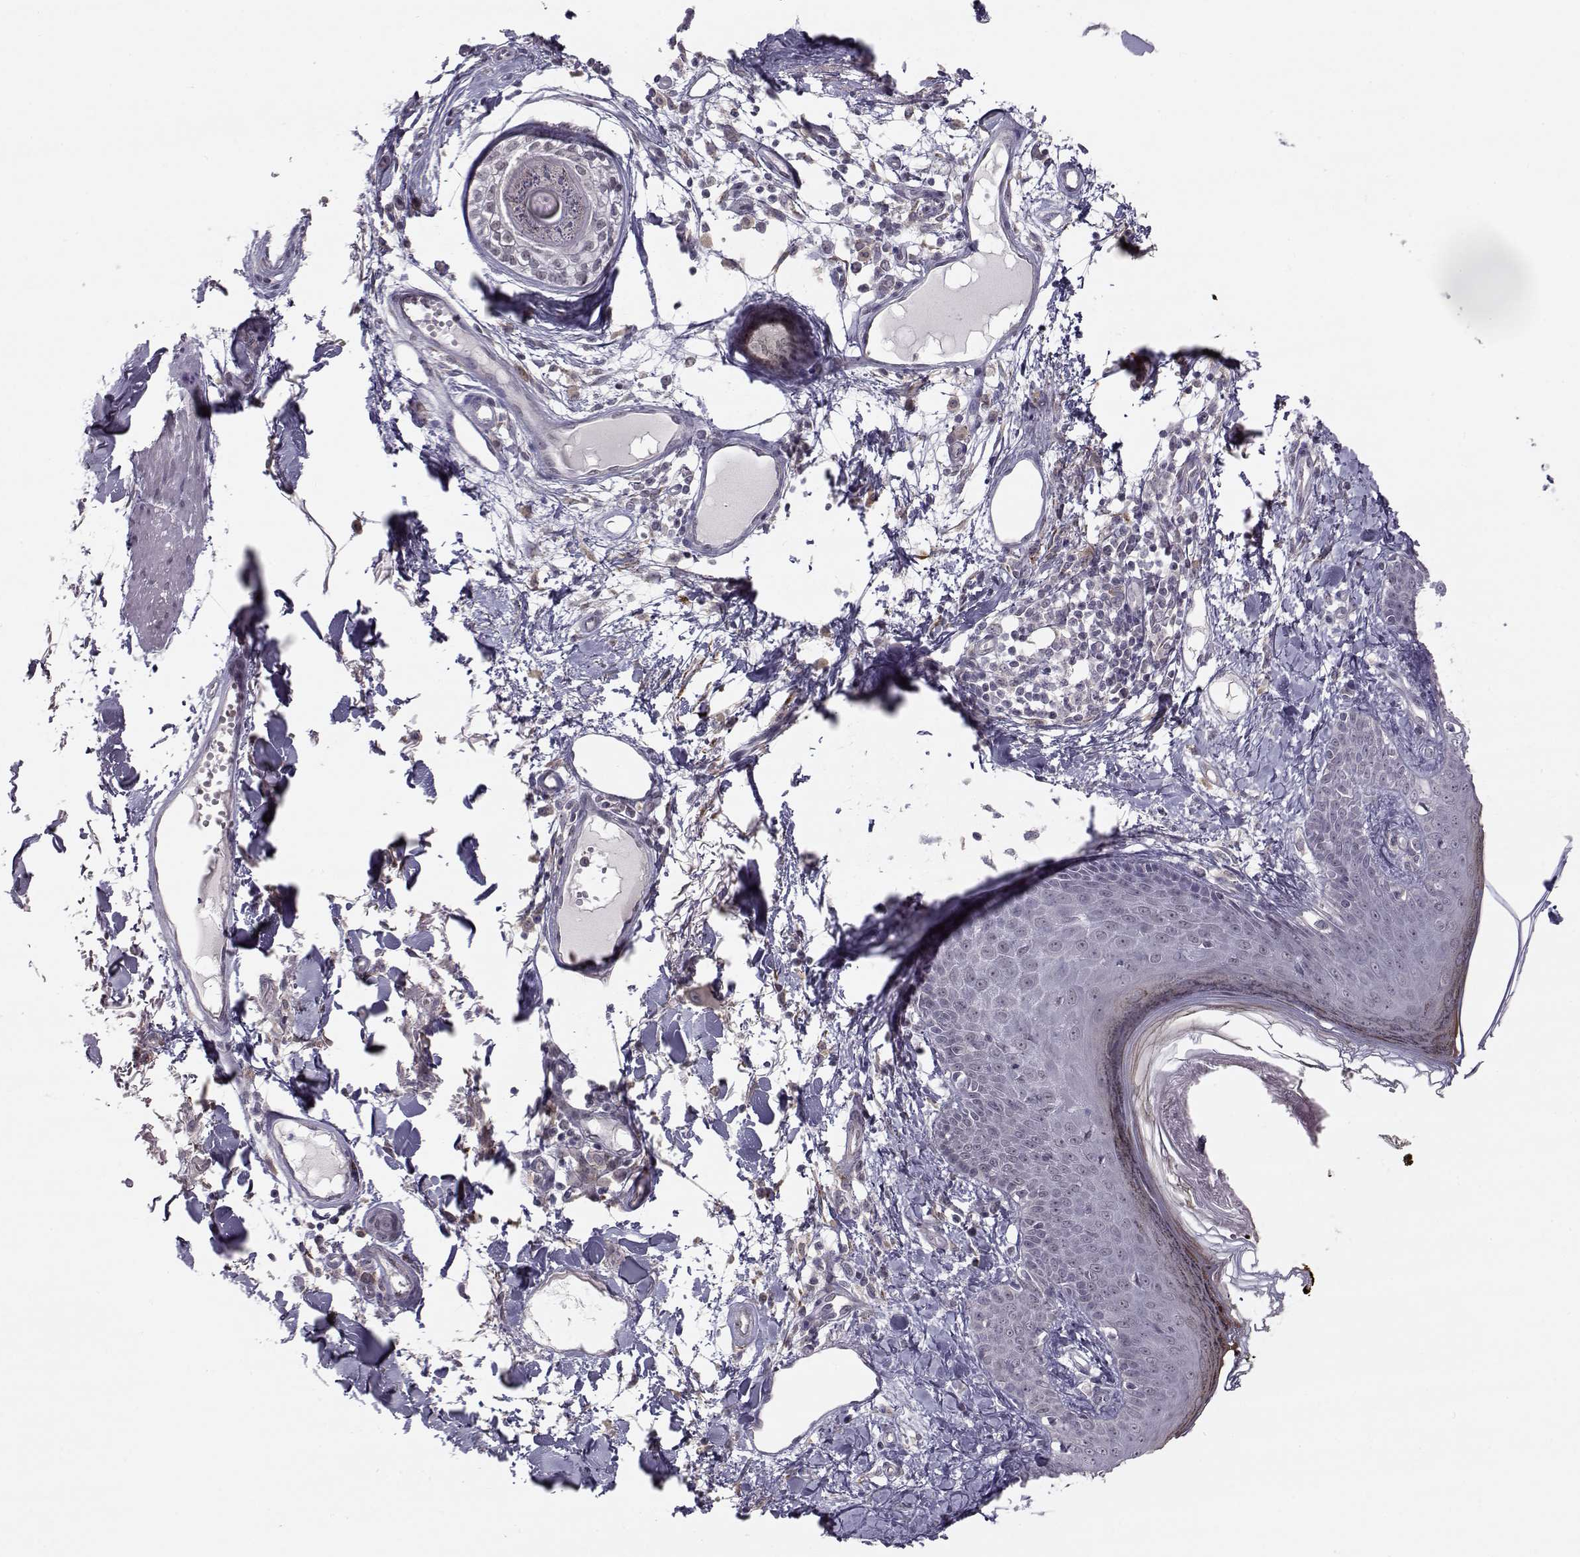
{"staining": {"intensity": "negative", "quantity": "none", "location": "none"}, "tissue": "skin", "cell_type": "Fibroblasts", "image_type": "normal", "snomed": [{"axis": "morphology", "description": "Normal tissue, NOS"}, {"axis": "topography", "description": "Skin"}], "caption": "Photomicrograph shows no protein staining in fibroblasts of unremarkable skin. (Stains: DAB (3,3'-diaminobenzidine) immunohistochemistry (IHC) with hematoxylin counter stain, Microscopy: brightfield microscopy at high magnification).", "gene": "KIF13B", "patient": {"sex": "male", "age": 76}}